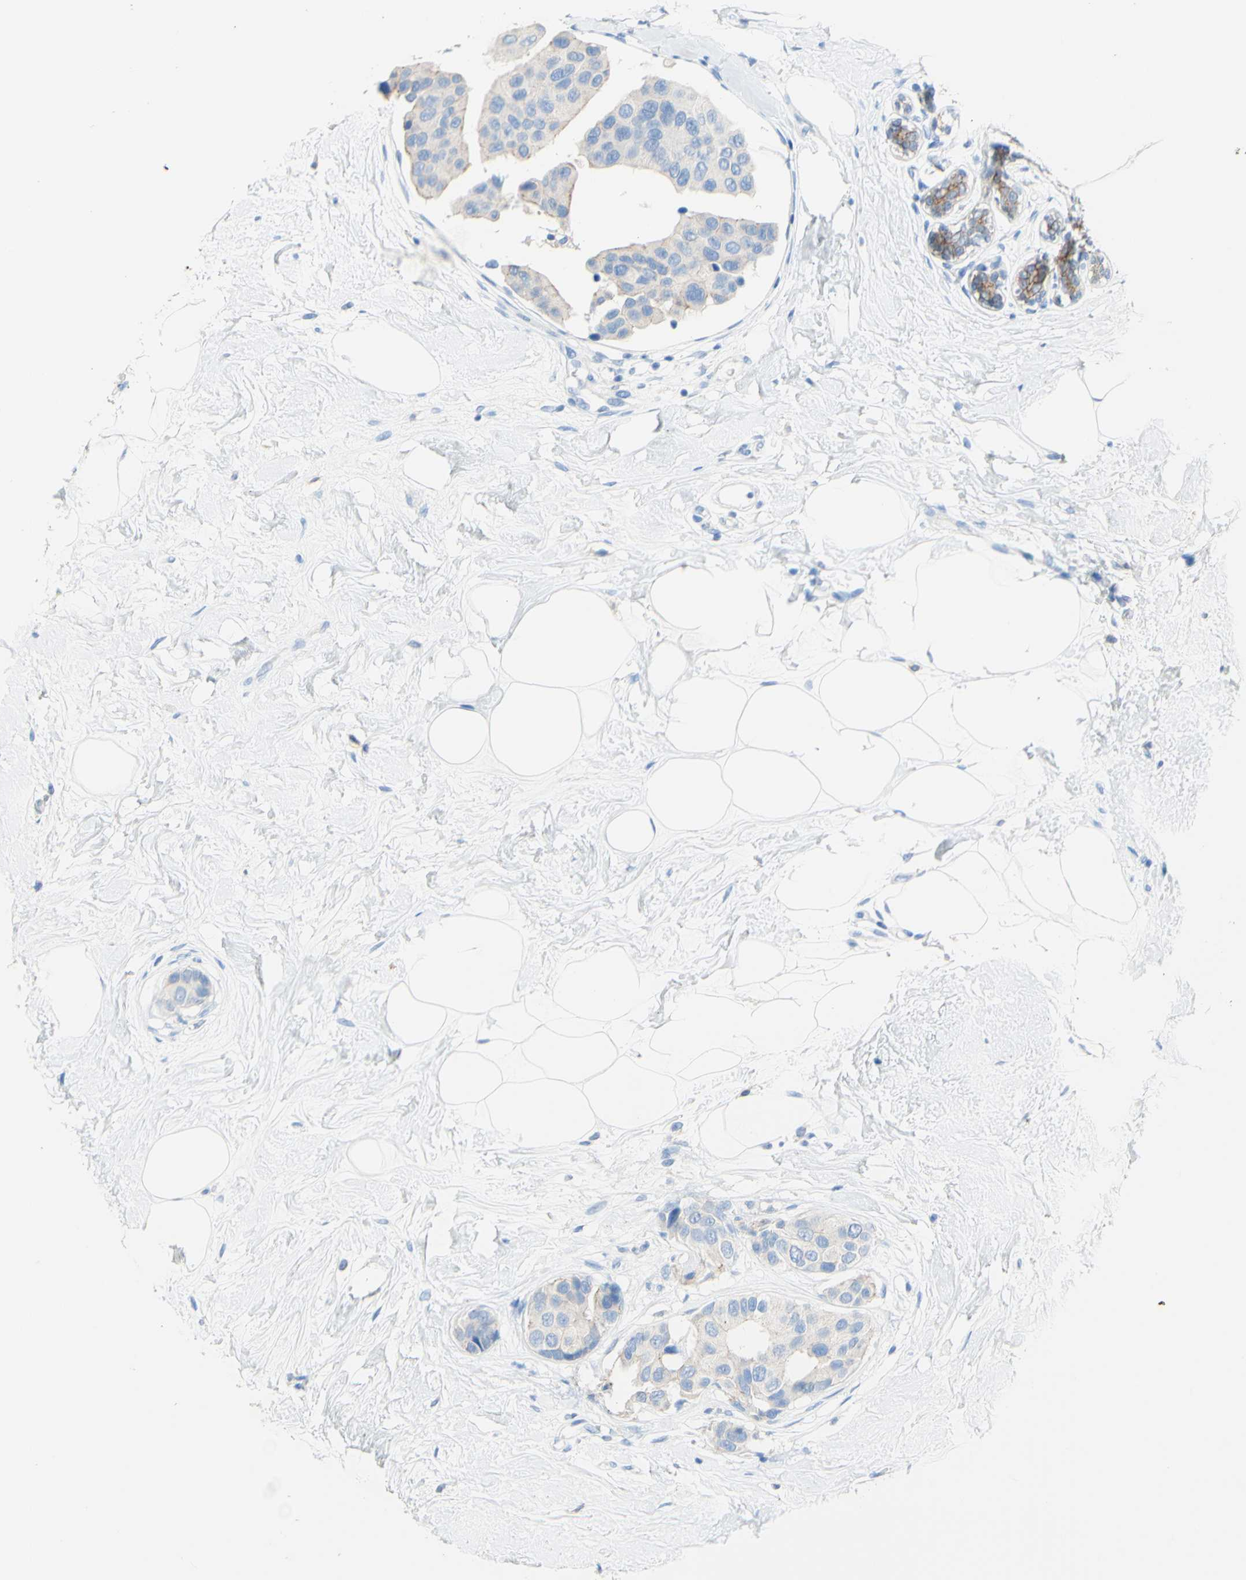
{"staining": {"intensity": "weak", "quantity": "25%-75%", "location": "cytoplasmic/membranous"}, "tissue": "breast cancer", "cell_type": "Tumor cells", "image_type": "cancer", "snomed": [{"axis": "morphology", "description": "Normal tissue, NOS"}, {"axis": "morphology", "description": "Duct carcinoma"}, {"axis": "topography", "description": "Breast"}], "caption": "Immunohistochemical staining of breast invasive ductal carcinoma exhibits low levels of weak cytoplasmic/membranous positivity in approximately 25%-75% of tumor cells.", "gene": "DSC2", "patient": {"sex": "female", "age": 39}}